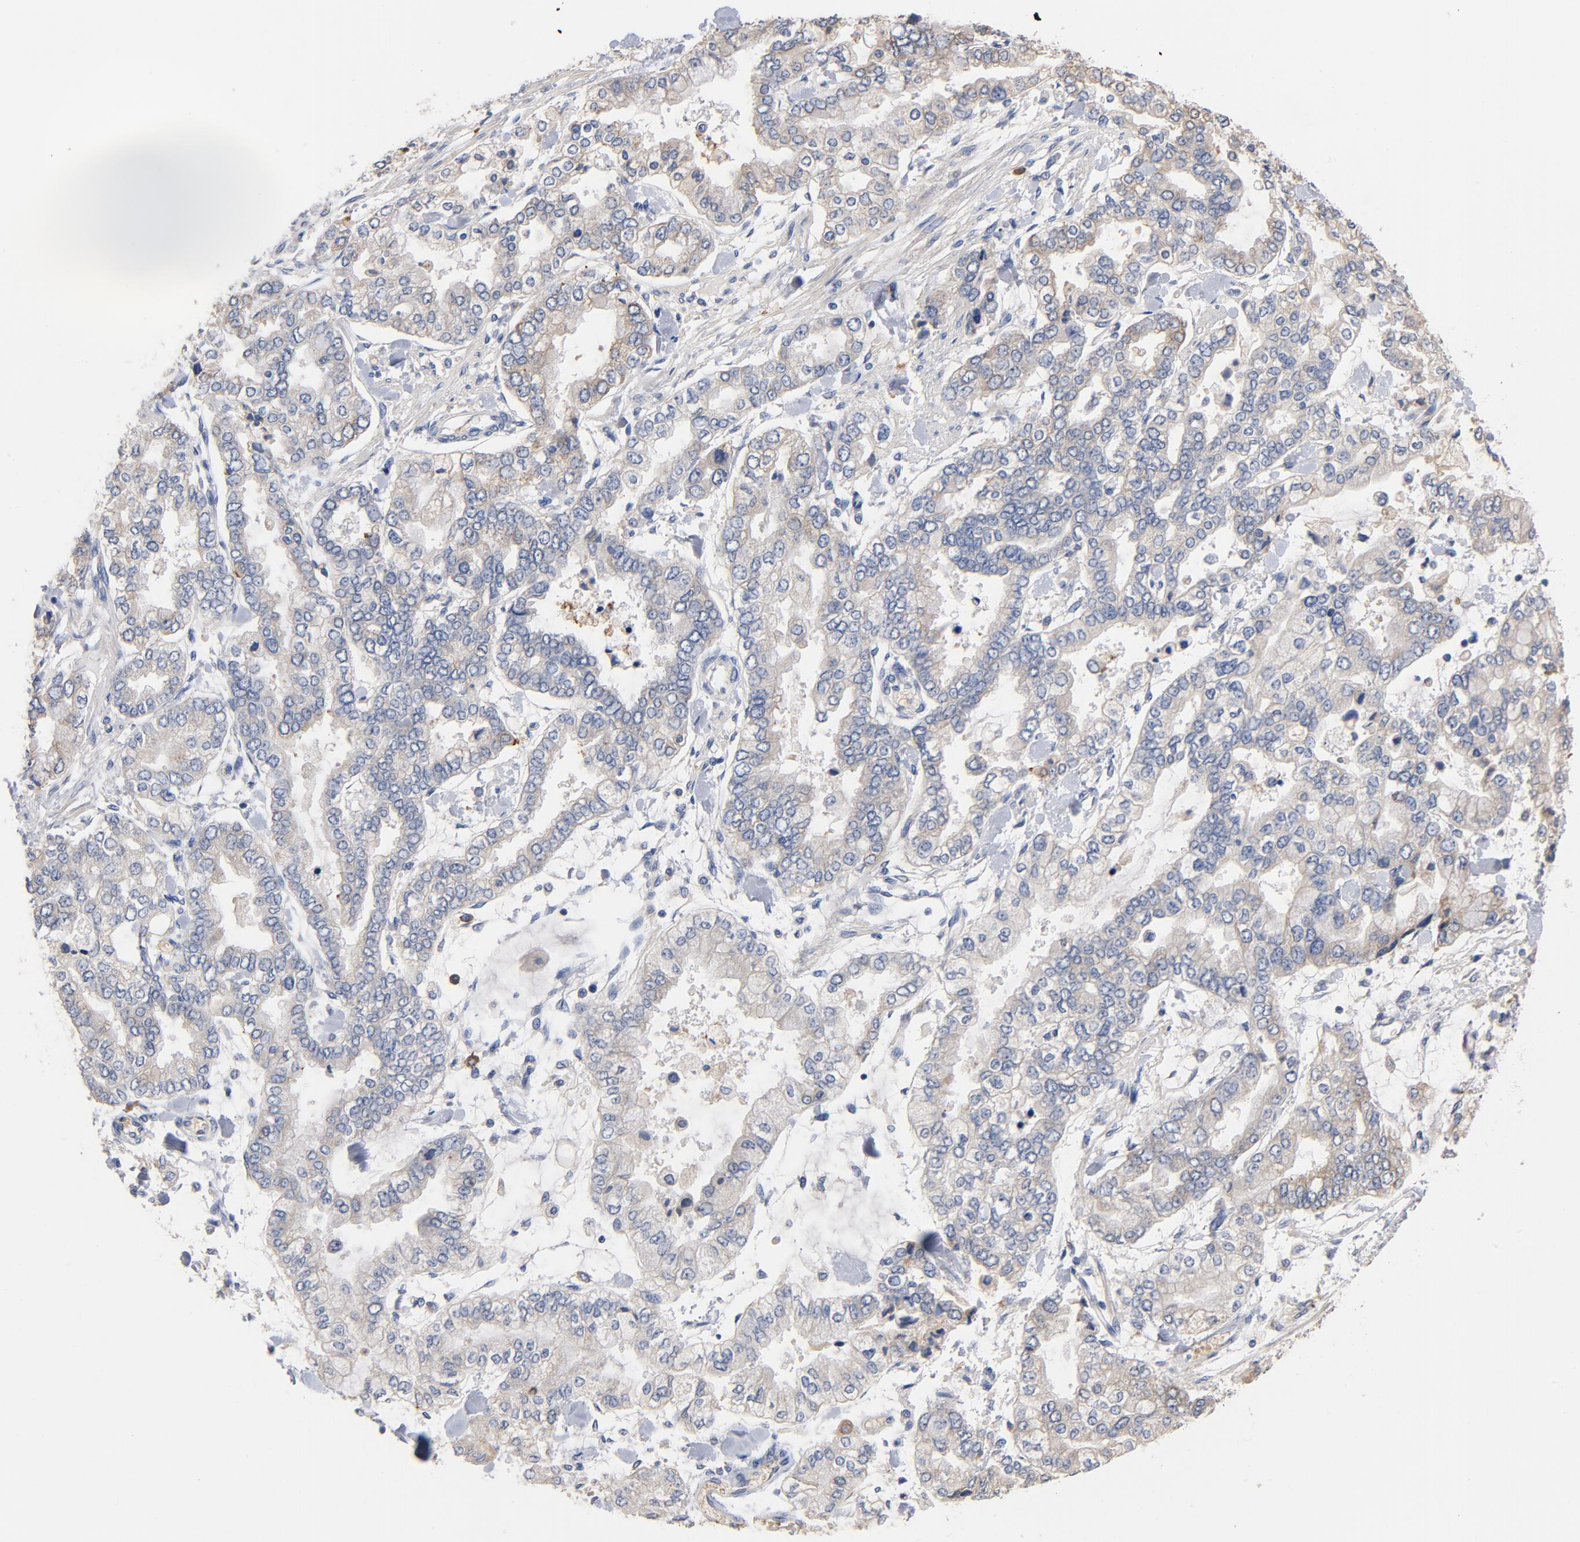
{"staining": {"intensity": "weak", "quantity": "25%-75%", "location": "cytoplasmic/membranous"}, "tissue": "stomach cancer", "cell_type": "Tumor cells", "image_type": "cancer", "snomed": [{"axis": "morphology", "description": "Normal tissue, NOS"}, {"axis": "morphology", "description": "Adenocarcinoma, NOS"}, {"axis": "topography", "description": "Stomach, upper"}, {"axis": "topography", "description": "Stomach"}], "caption": "A micrograph of human adenocarcinoma (stomach) stained for a protein reveals weak cytoplasmic/membranous brown staining in tumor cells.", "gene": "TLR4", "patient": {"sex": "male", "age": 76}}